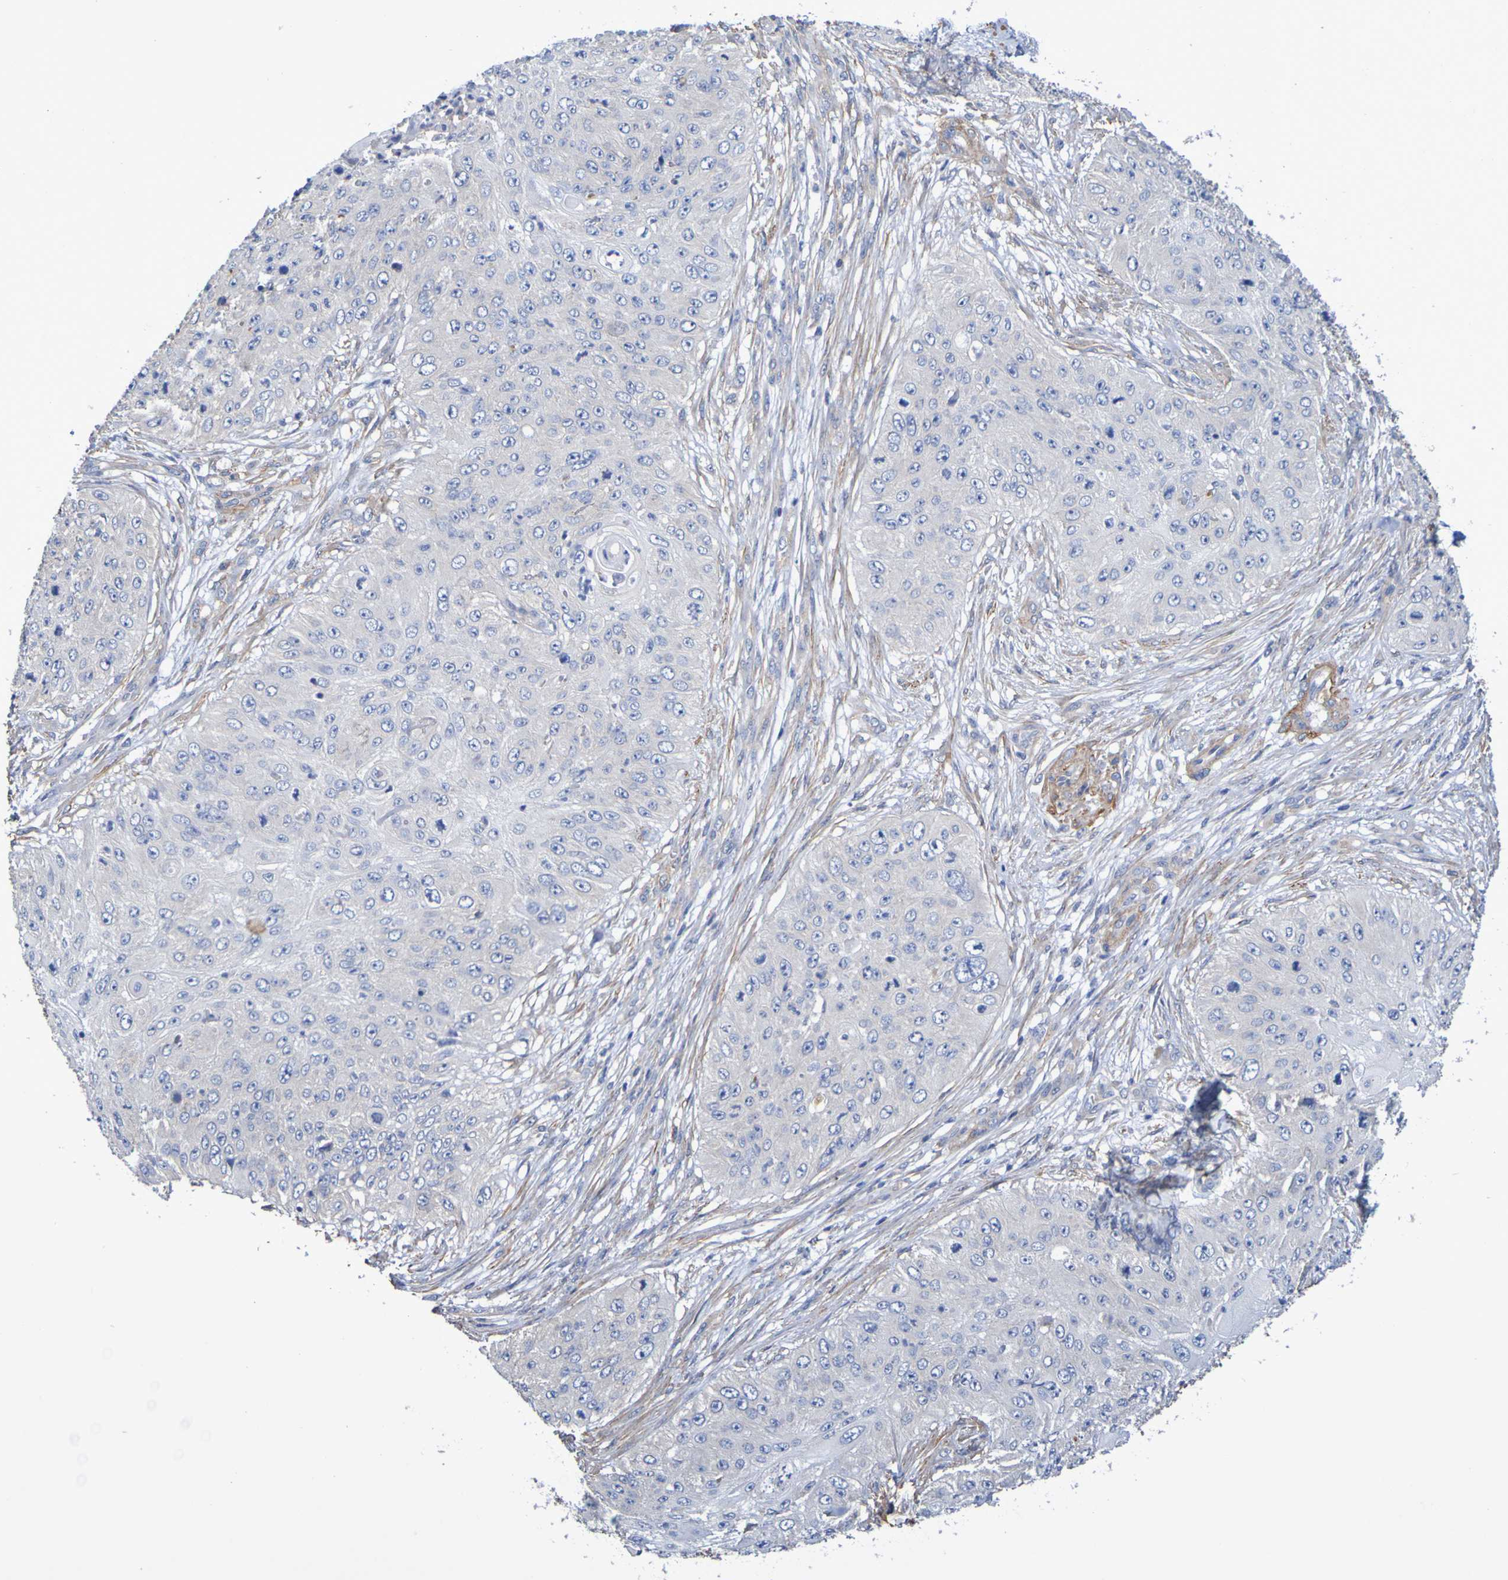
{"staining": {"intensity": "negative", "quantity": "none", "location": "none"}, "tissue": "skin cancer", "cell_type": "Tumor cells", "image_type": "cancer", "snomed": [{"axis": "morphology", "description": "Squamous cell carcinoma, NOS"}, {"axis": "topography", "description": "Skin"}], "caption": "DAB (3,3'-diaminobenzidine) immunohistochemical staining of squamous cell carcinoma (skin) shows no significant expression in tumor cells.", "gene": "SRPRB", "patient": {"sex": "female", "age": 80}}